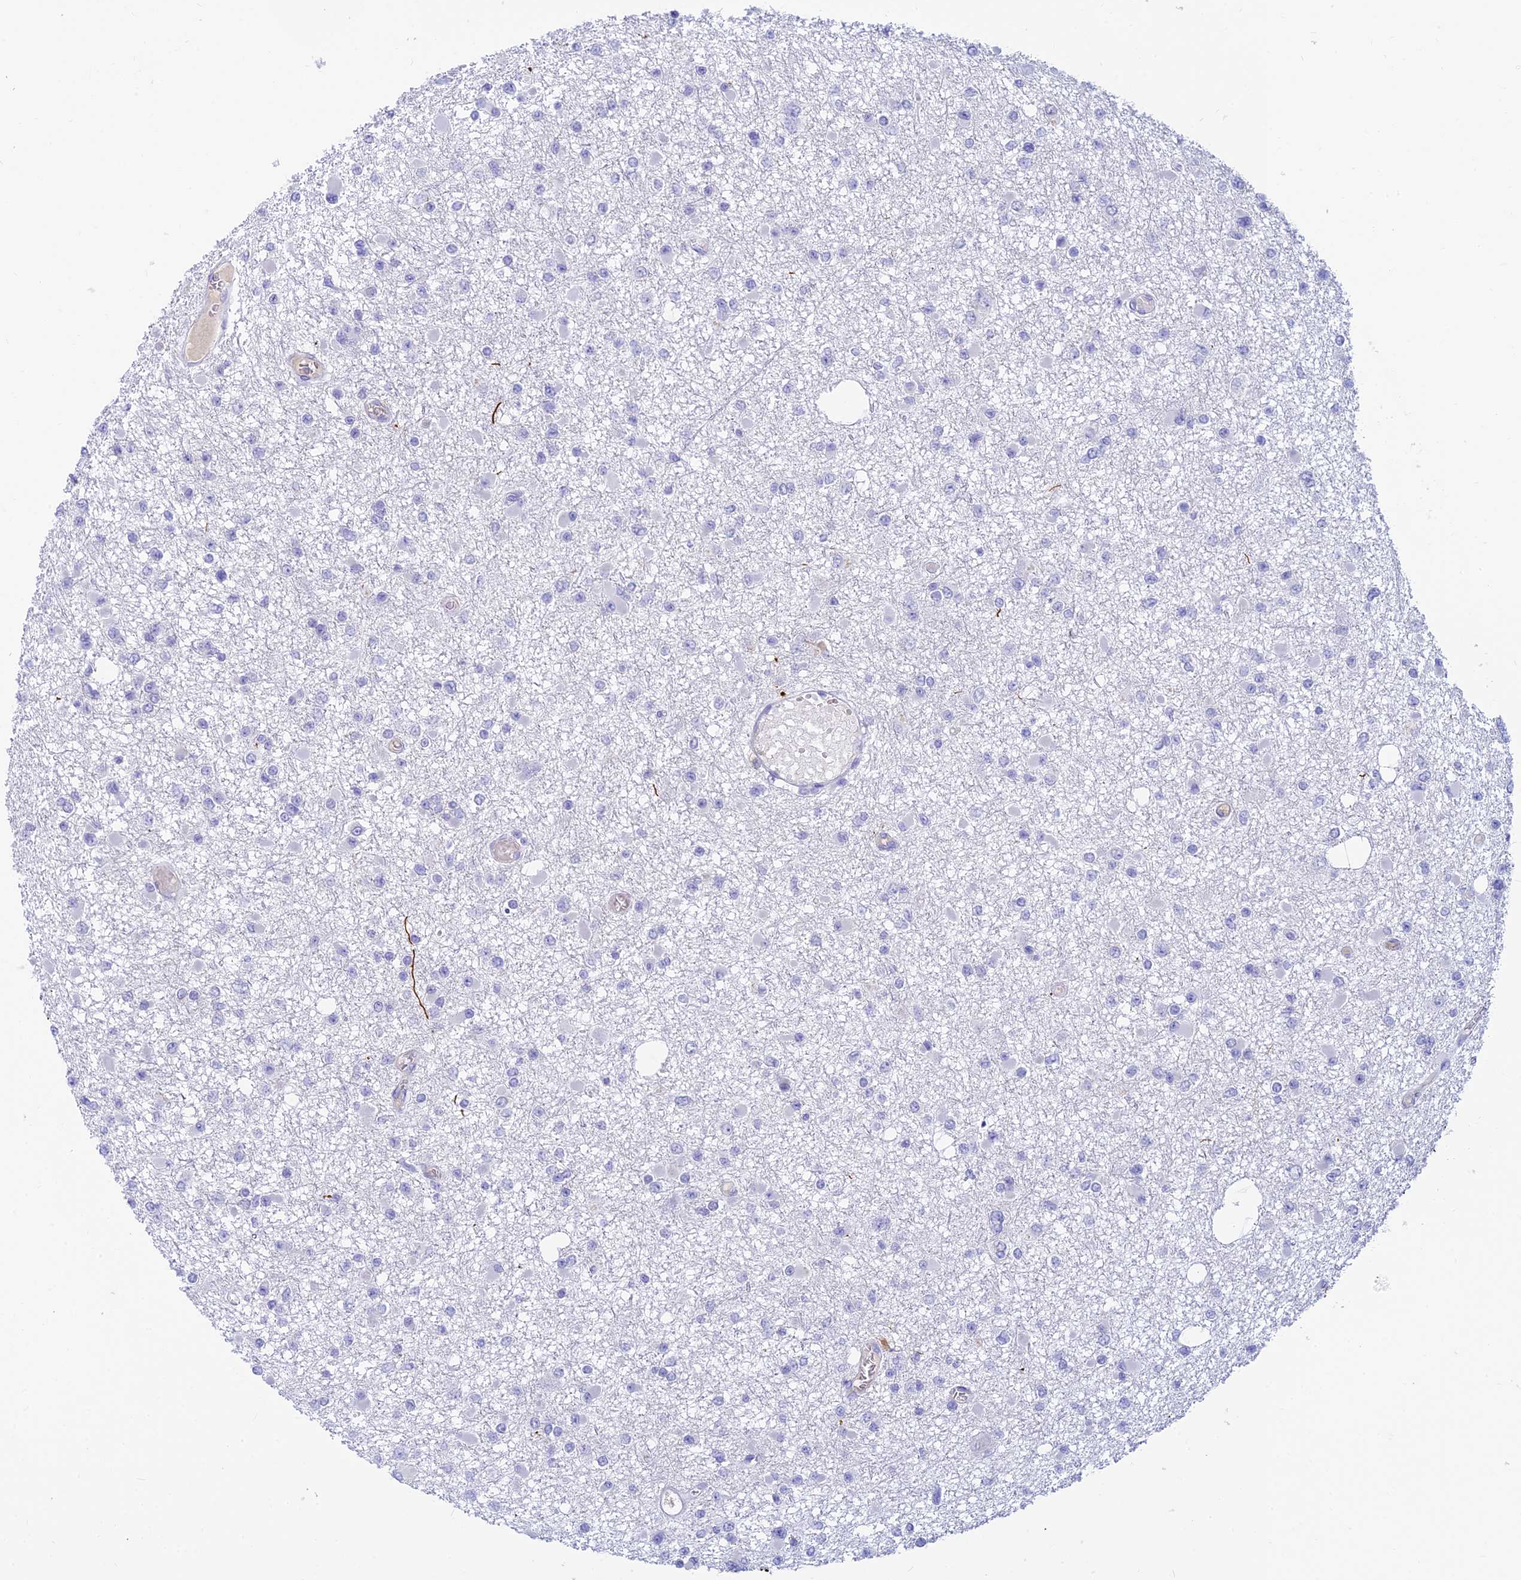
{"staining": {"intensity": "negative", "quantity": "none", "location": "none"}, "tissue": "glioma", "cell_type": "Tumor cells", "image_type": "cancer", "snomed": [{"axis": "morphology", "description": "Glioma, malignant, Low grade"}, {"axis": "topography", "description": "Brain"}], "caption": "This photomicrograph is of glioma stained with IHC to label a protein in brown with the nuclei are counter-stained blue. There is no expression in tumor cells. (DAB immunohistochemistry with hematoxylin counter stain).", "gene": "INTS13", "patient": {"sex": "female", "age": 22}}